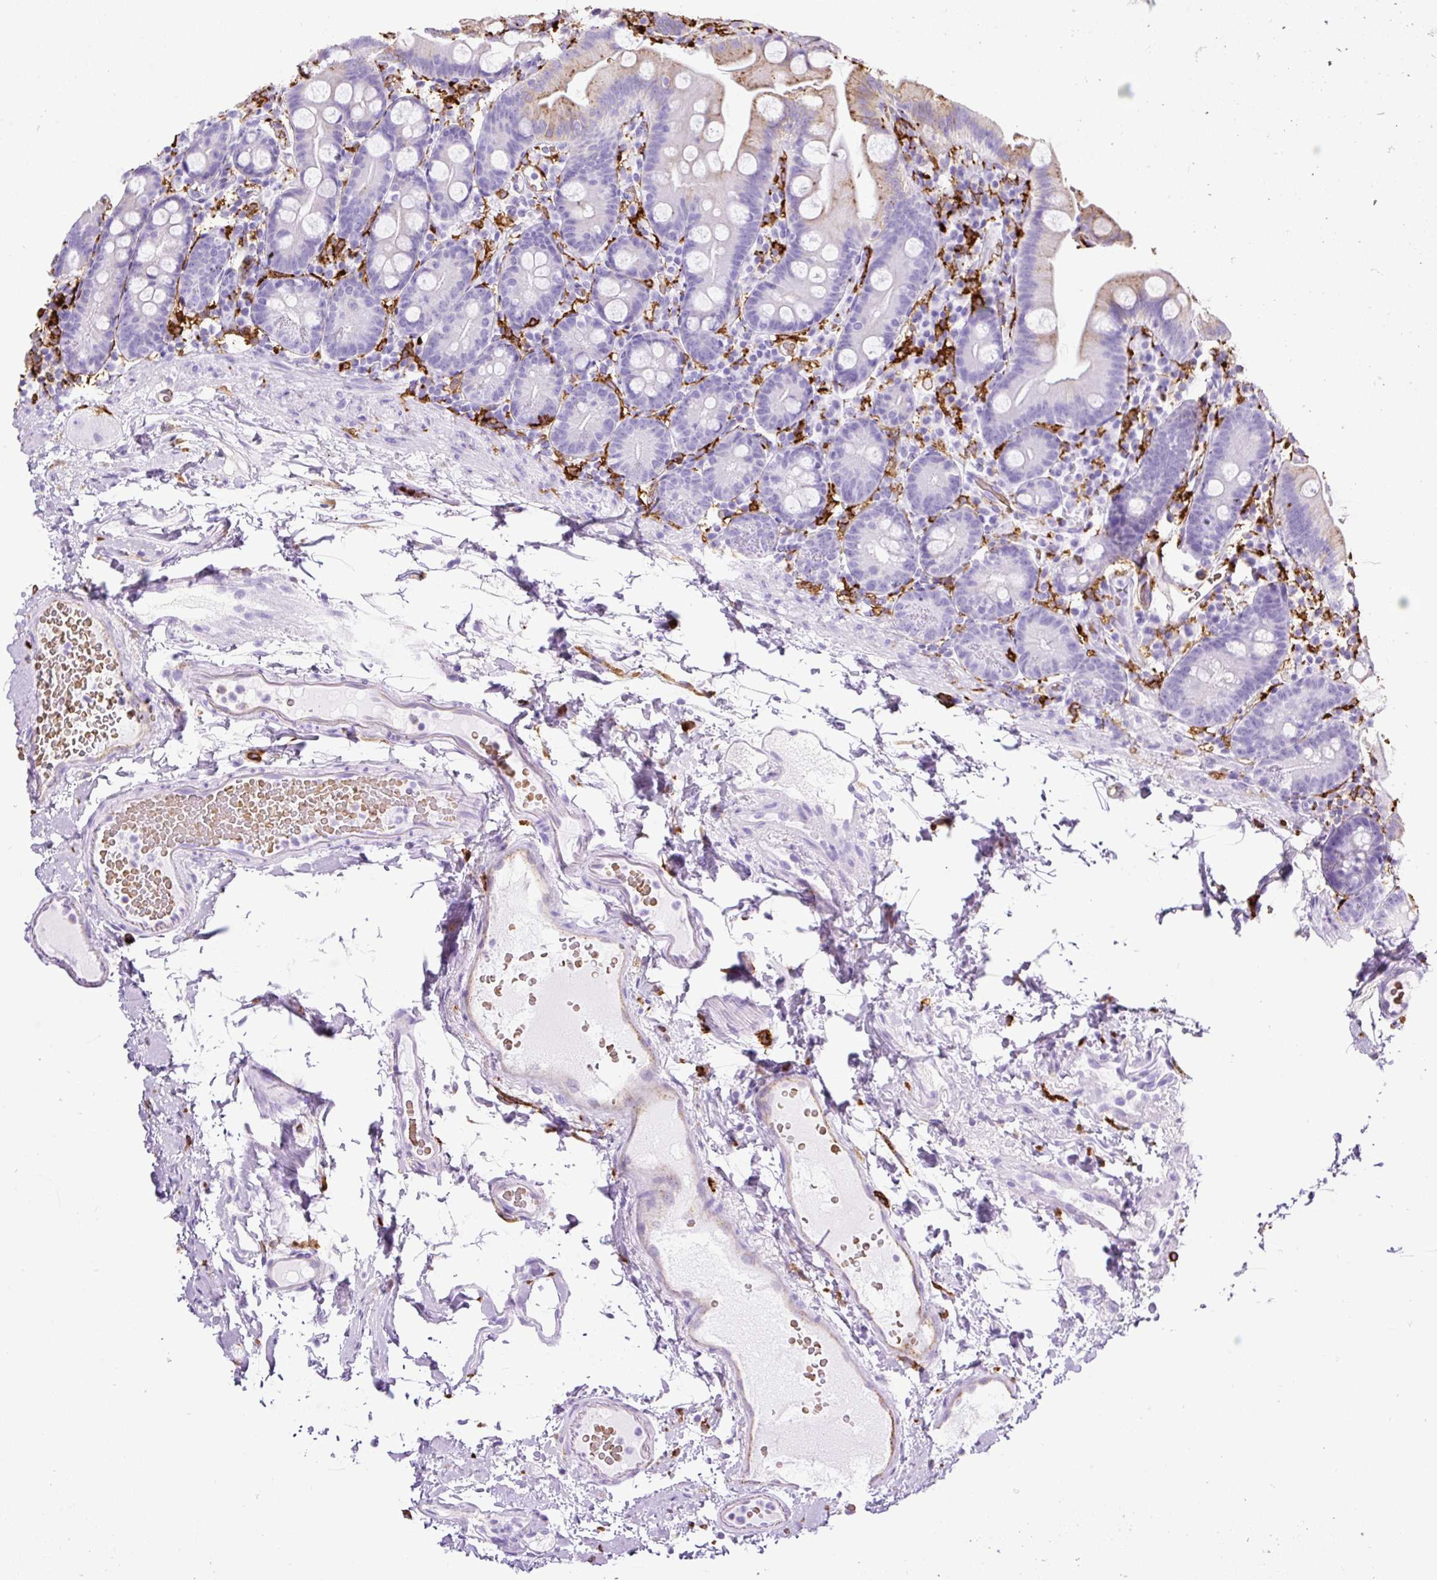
{"staining": {"intensity": "moderate", "quantity": "<25%", "location": "cytoplasmic/membranous"}, "tissue": "small intestine", "cell_type": "Glandular cells", "image_type": "normal", "snomed": [{"axis": "morphology", "description": "Normal tissue, NOS"}, {"axis": "topography", "description": "Small intestine"}], "caption": "Immunohistochemical staining of normal small intestine exhibits low levels of moderate cytoplasmic/membranous staining in approximately <25% of glandular cells. (brown staining indicates protein expression, while blue staining denotes nuclei).", "gene": "HLA", "patient": {"sex": "female", "age": 68}}